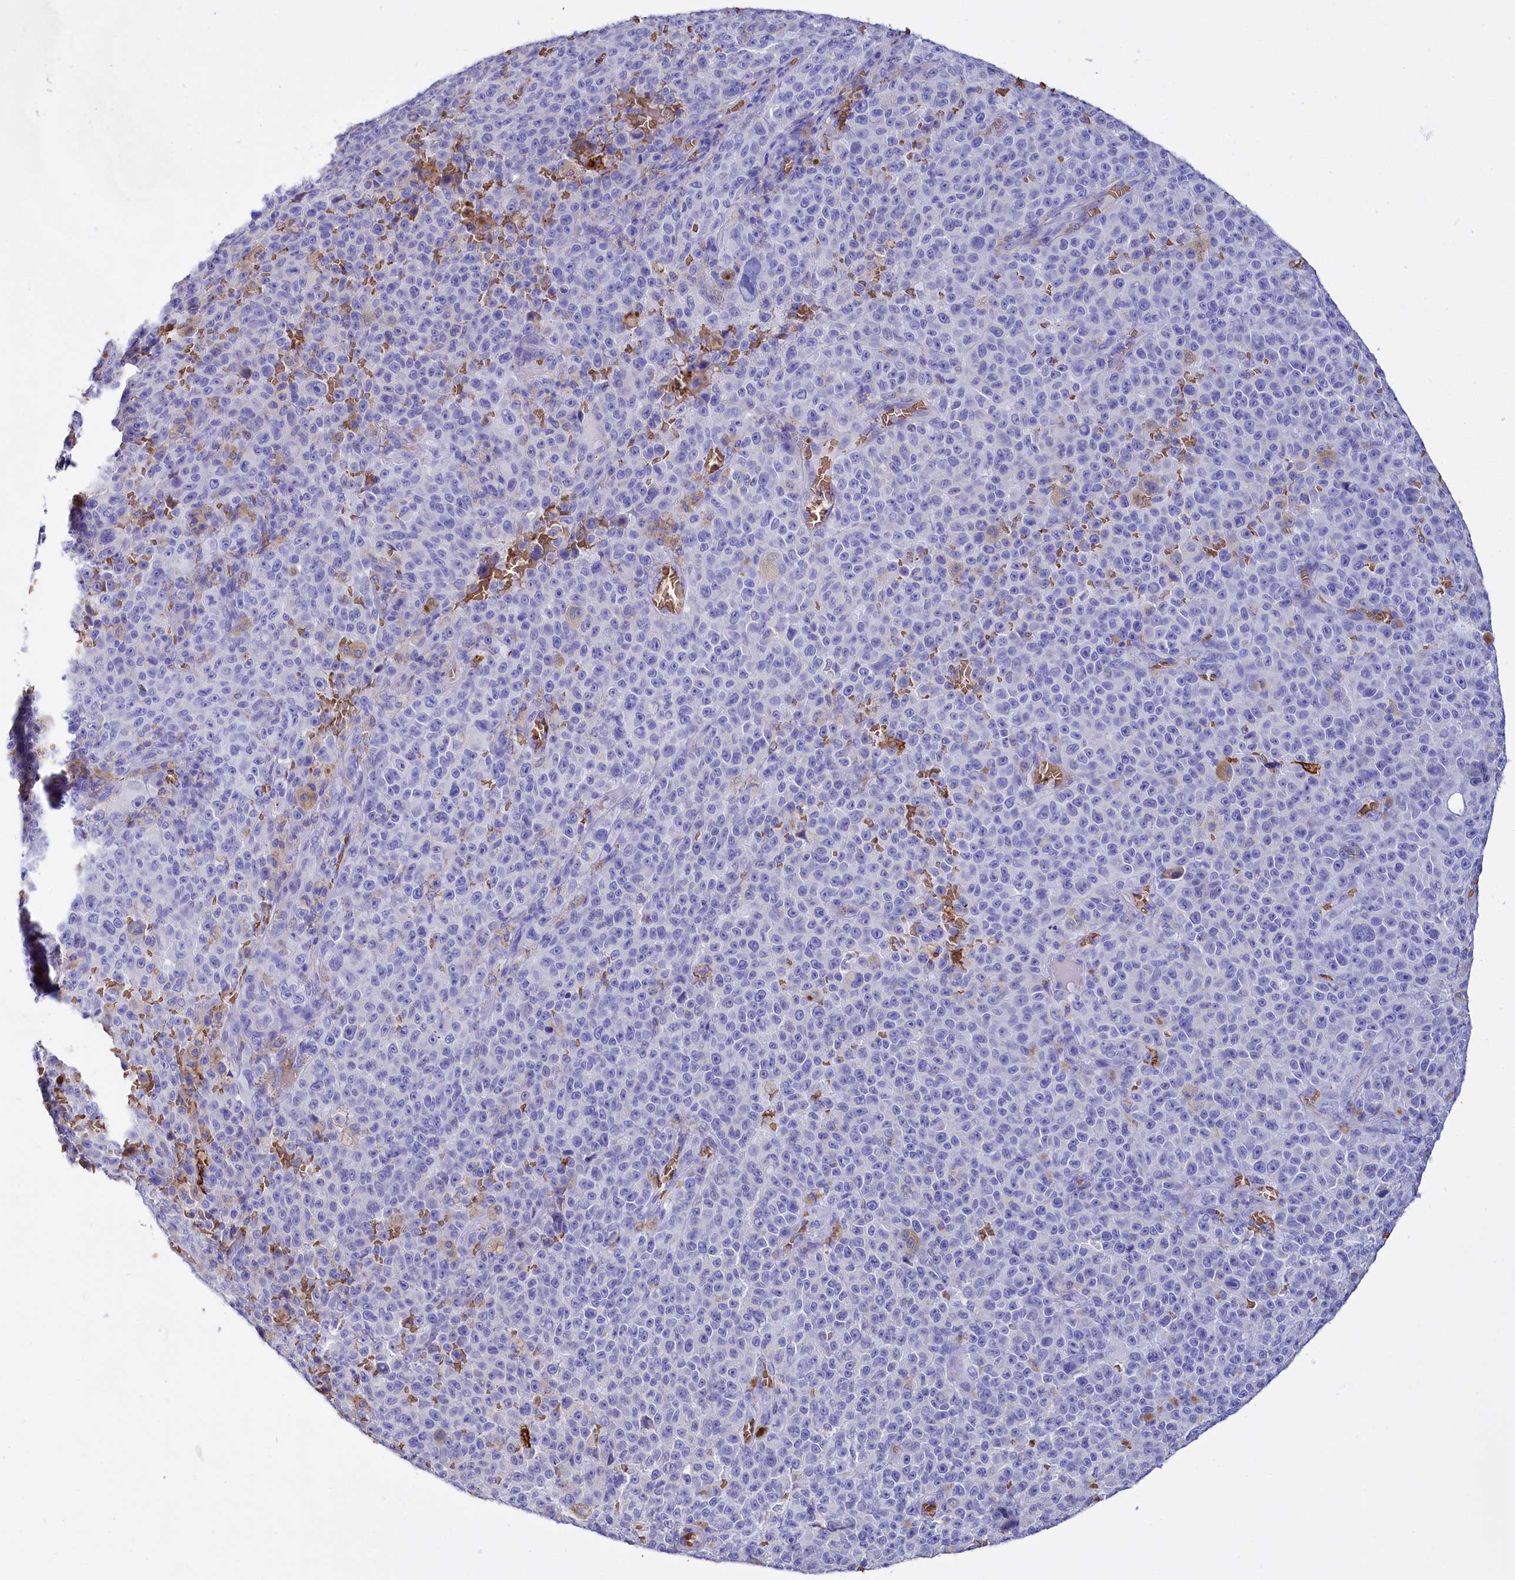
{"staining": {"intensity": "negative", "quantity": "none", "location": "none"}, "tissue": "melanoma", "cell_type": "Tumor cells", "image_type": "cancer", "snomed": [{"axis": "morphology", "description": "Malignant melanoma, NOS"}, {"axis": "topography", "description": "Skin"}], "caption": "Immunohistochemistry (IHC) of human melanoma shows no positivity in tumor cells.", "gene": "RPUSD3", "patient": {"sex": "female", "age": 82}}